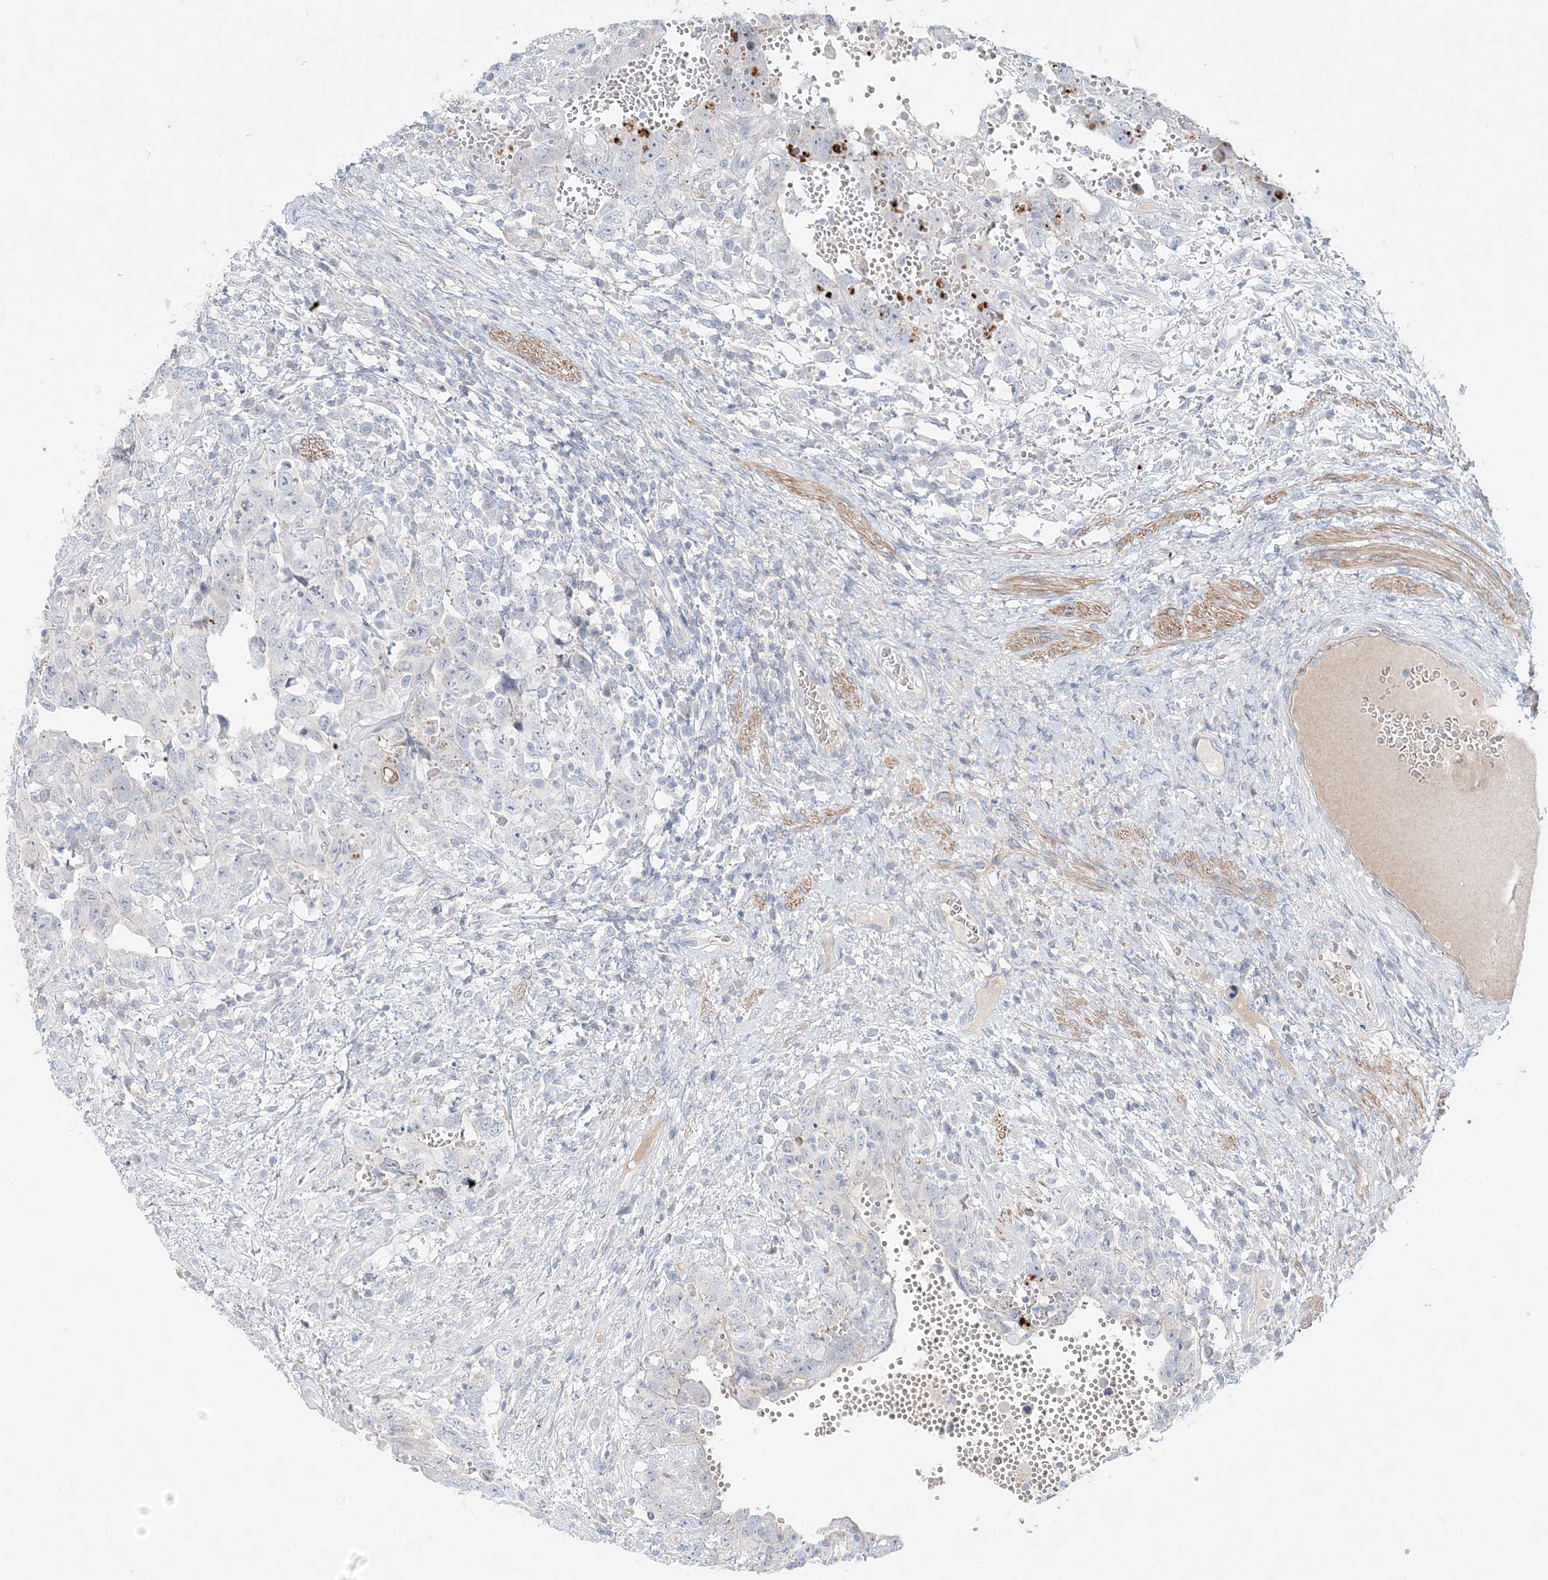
{"staining": {"intensity": "negative", "quantity": "none", "location": "none"}, "tissue": "testis cancer", "cell_type": "Tumor cells", "image_type": "cancer", "snomed": [{"axis": "morphology", "description": "Carcinoma, Embryonal, NOS"}, {"axis": "topography", "description": "Testis"}], "caption": "This is an IHC micrograph of testis cancer (embryonal carcinoma). There is no staining in tumor cells.", "gene": "DNAH5", "patient": {"sex": "male", "age": 26}}